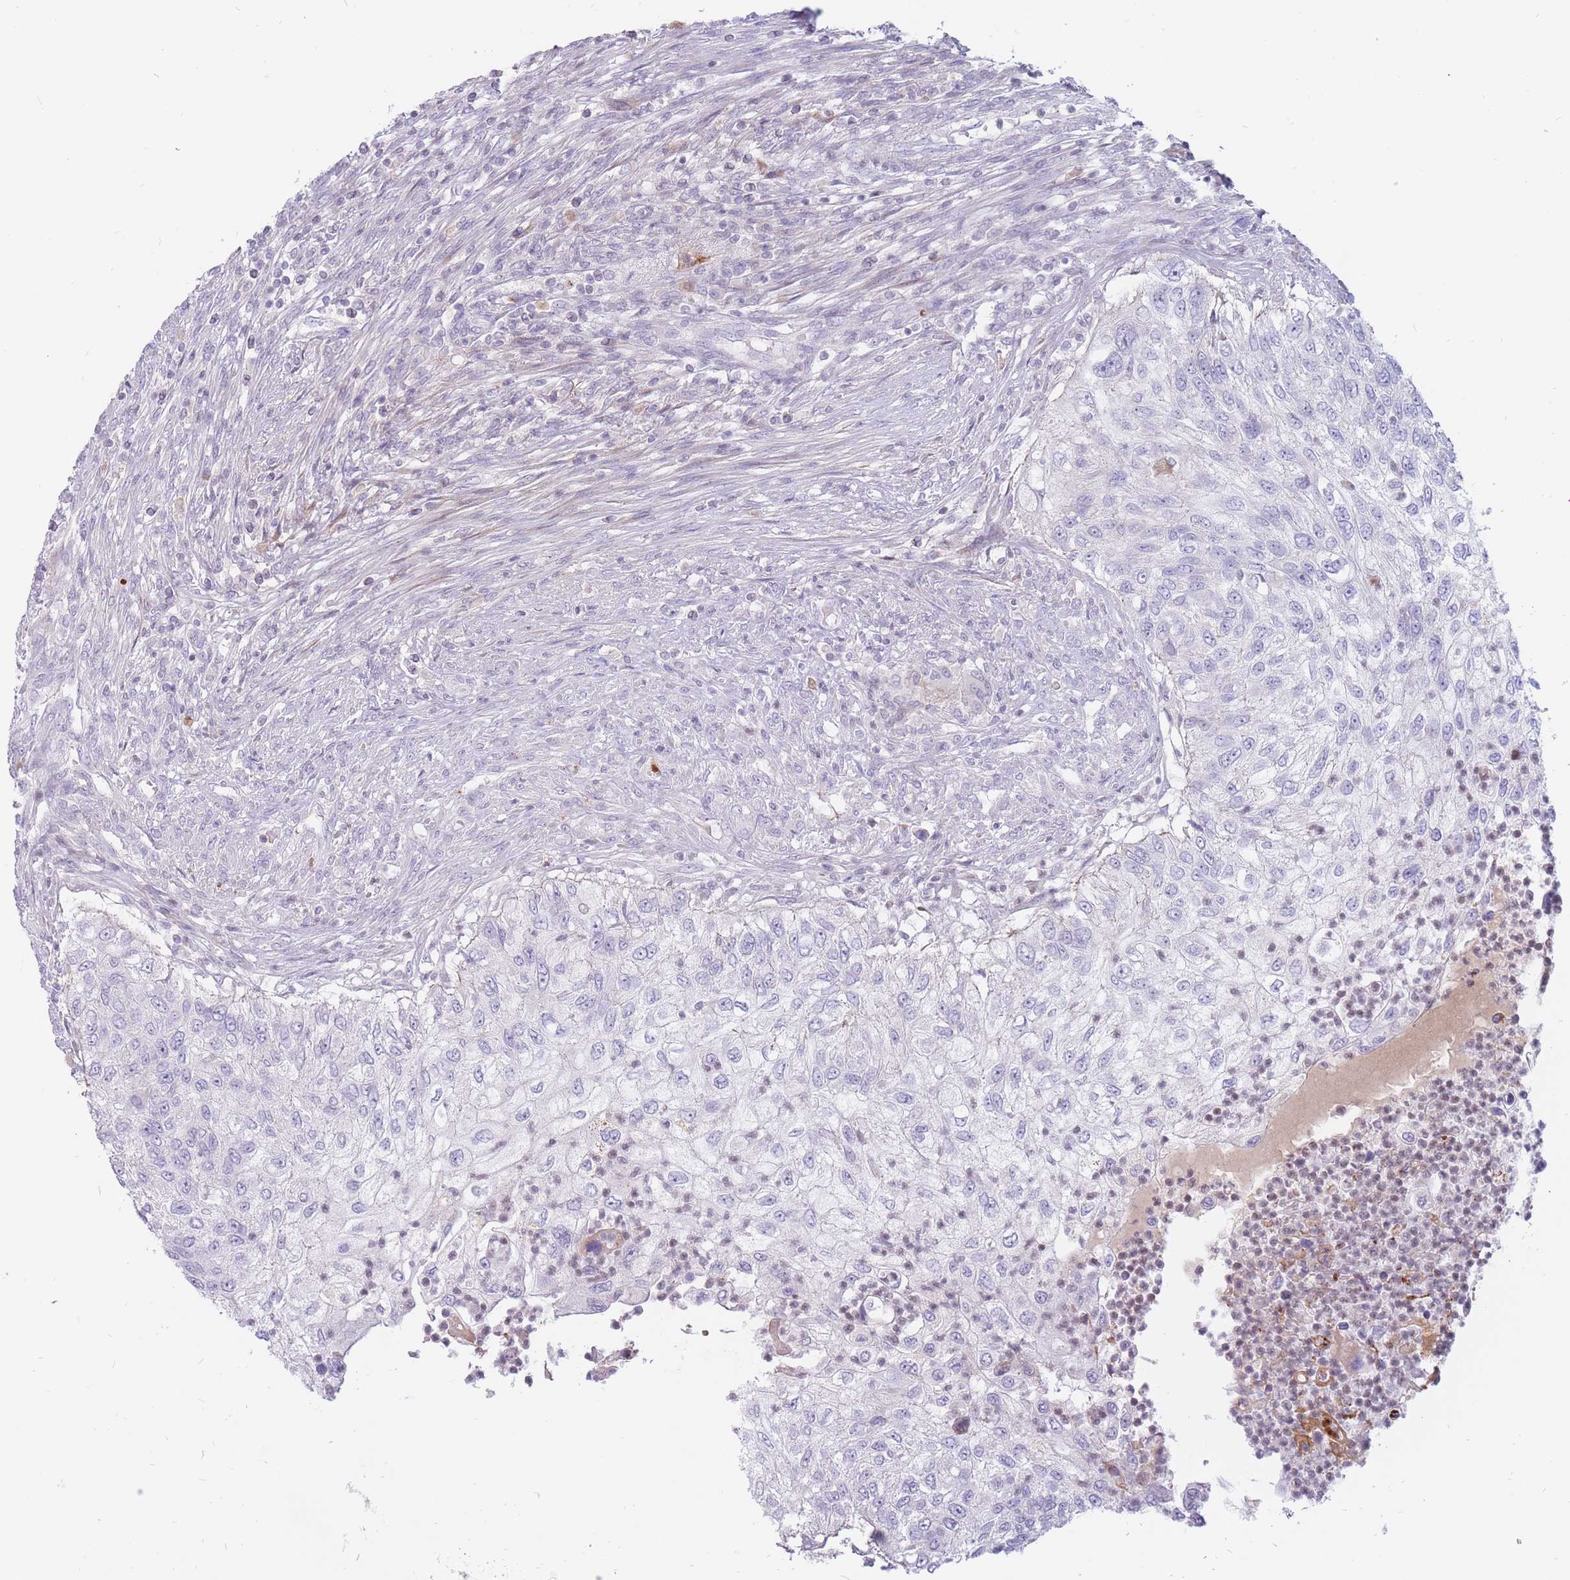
{"staining": {"intensity": "negative", "quantity": "none", "location": "none"}, "tissue": "urothelial cancer", "cell_type": "Tumor cells", "image_type": "cancer", "snomed": [{"axis": "morphology", "description": "Urothelial carcinoma, High grade"}, {"axis": "topography", "description": "Urinary bladder"}], "caption": "DAB immunohistochemical staining of urothelial cancer displays no significant staining in tumor cells.", "gene": "PTGDR", "patient": {"sex": "female", "age": 60}}